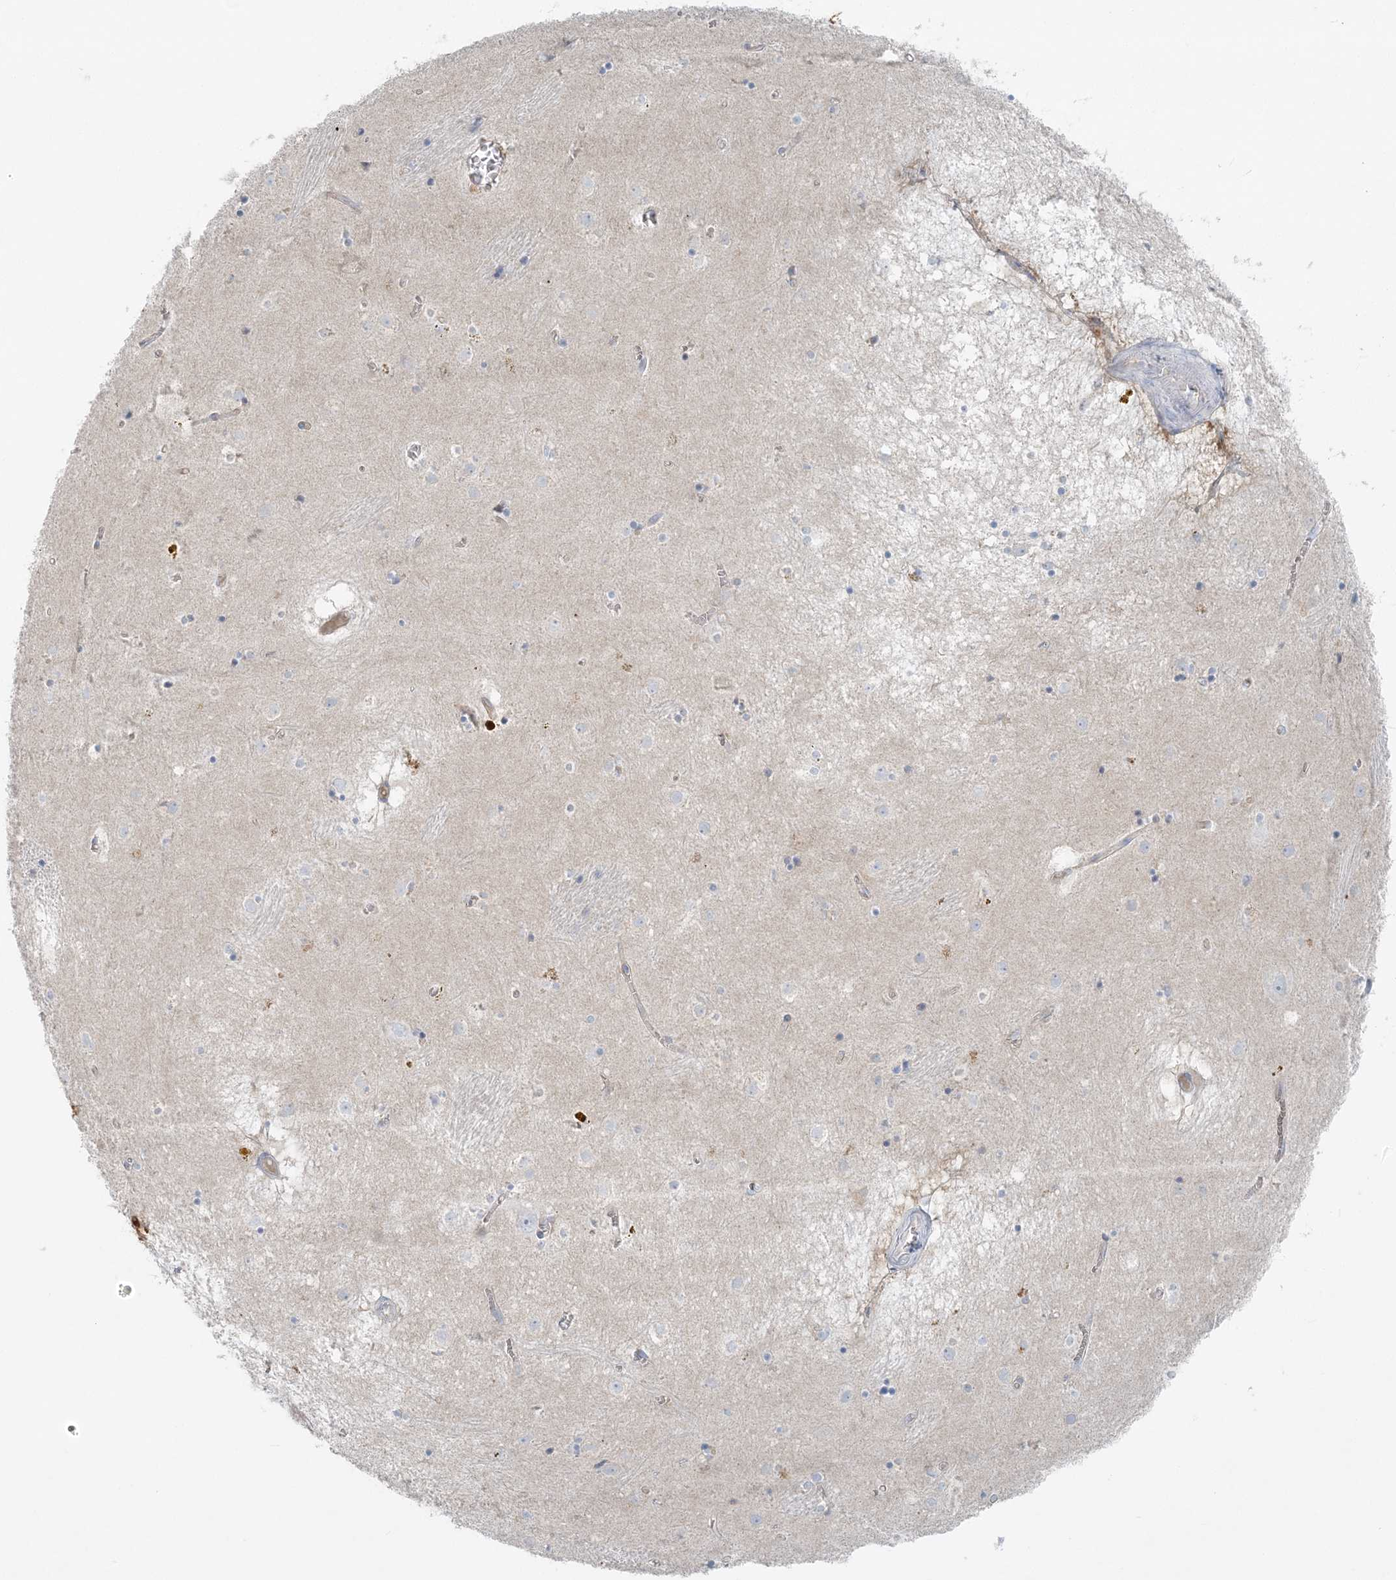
{"staining": {"intensity": "negative", "quantity": "none", "location": "none"}, "tissue": "caudate", "cell_type": "Glial cells", "image_type": "normal", "snomed": [{"axis": "morphology", "description": "Normal tissue, NOS"}, {"axis": "topography", "description": "Lateral ventricle wall"}], "caption": "The IHC photomicrograph has no significant positivity in glial cells of caudate. Nuclei are stained in blue.", "gene": "ATP11A", "patient": {"sex": "male", "age": 70}}